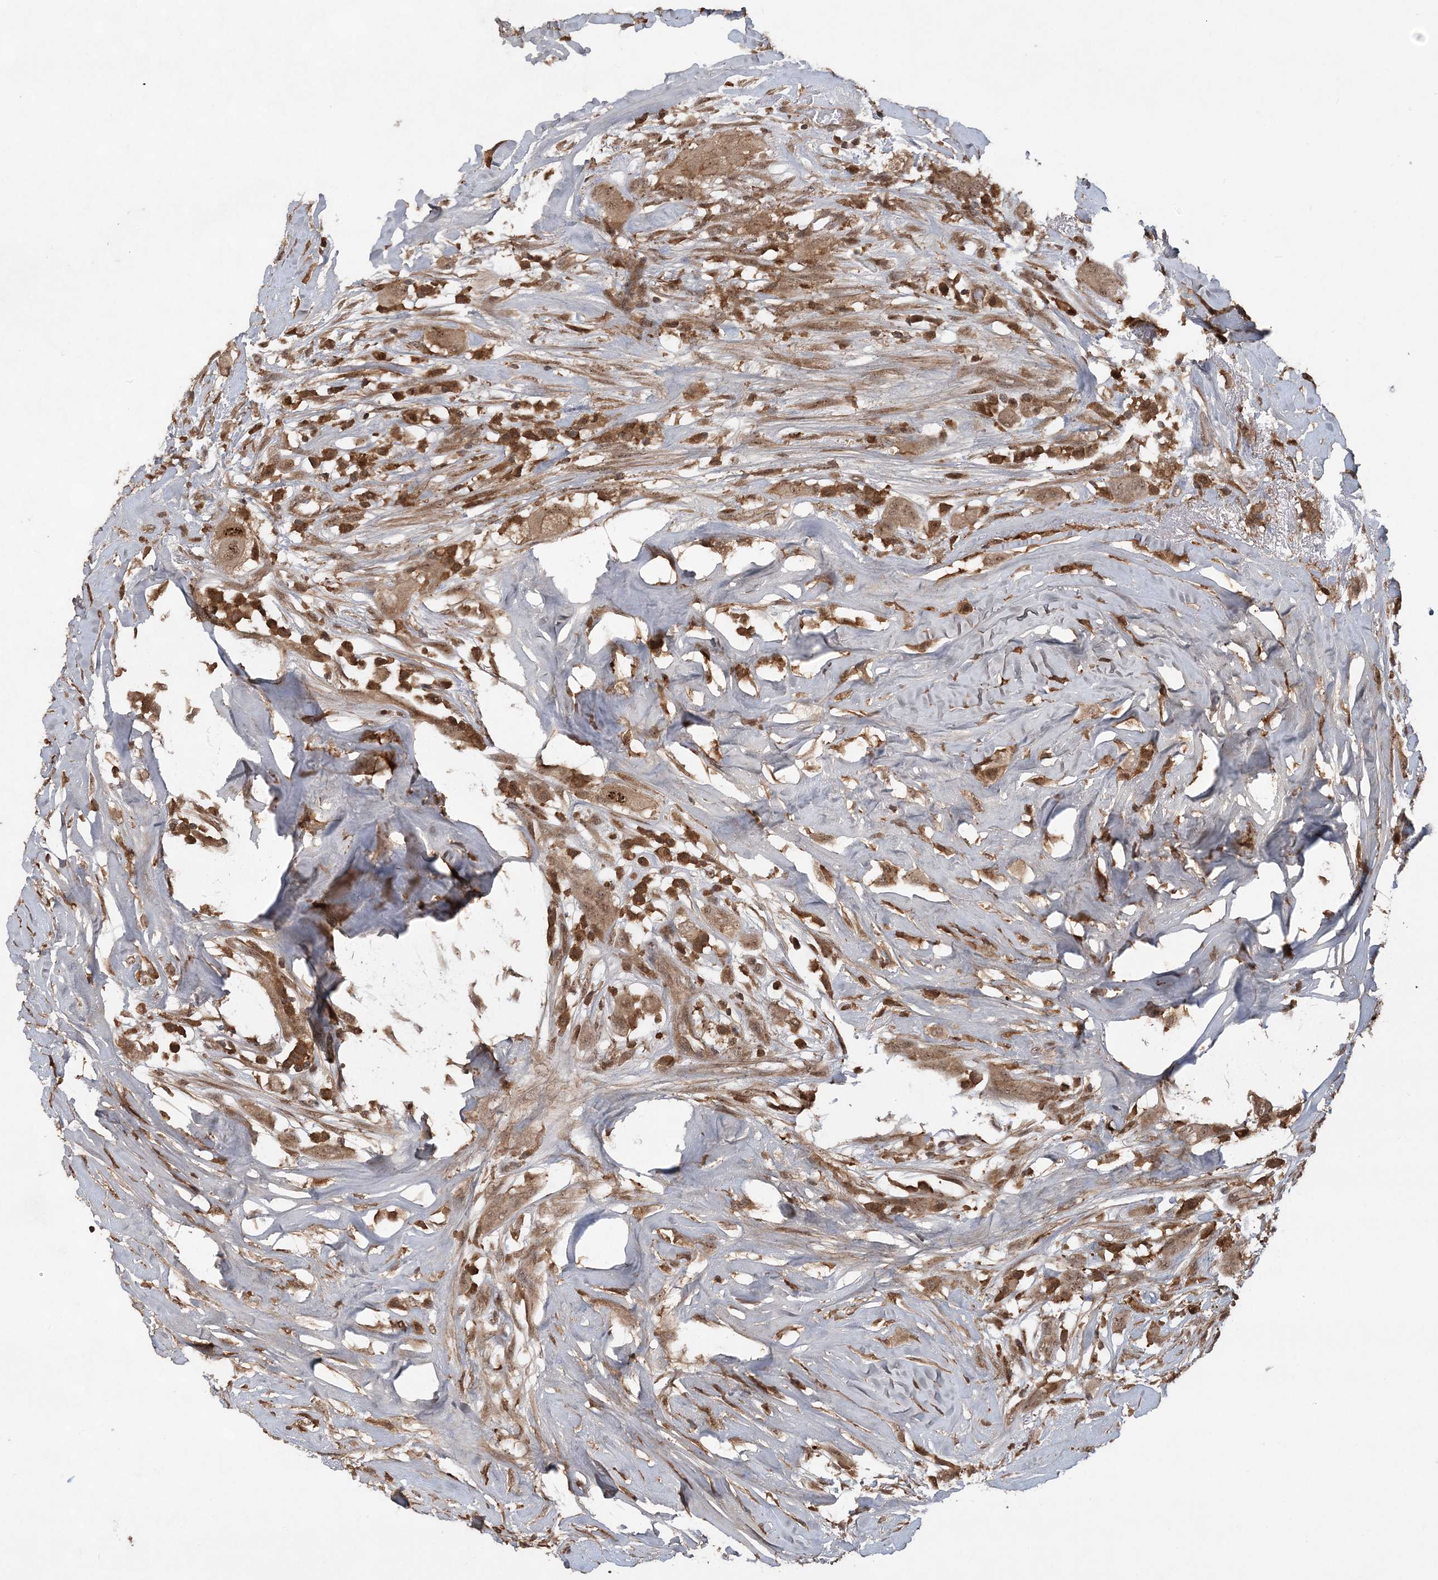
{"staining": {"intensity": "moderate", "quantity": ">75%", "location": "cytoplasmic/membranous,nuclear"}, "tissue": "thyroid cancer", "cell_type": "Tumor cells", "image_type": "cancer", "snomed": [{"axis": "morphology", "description": "Papillary adenocarcinoma, NOS"}, {"axis": "topography", "description": "Thyroid gland"}], "caption": "This is an image of immunohistochemistry staining of thyroid papillary adenocarcinoma, which shows moderate staining in the cytoplasmic/membranous and nuclear of tumor cells.", "gene": "LACC1", "patient": {"sex": "female", "age": 59}}